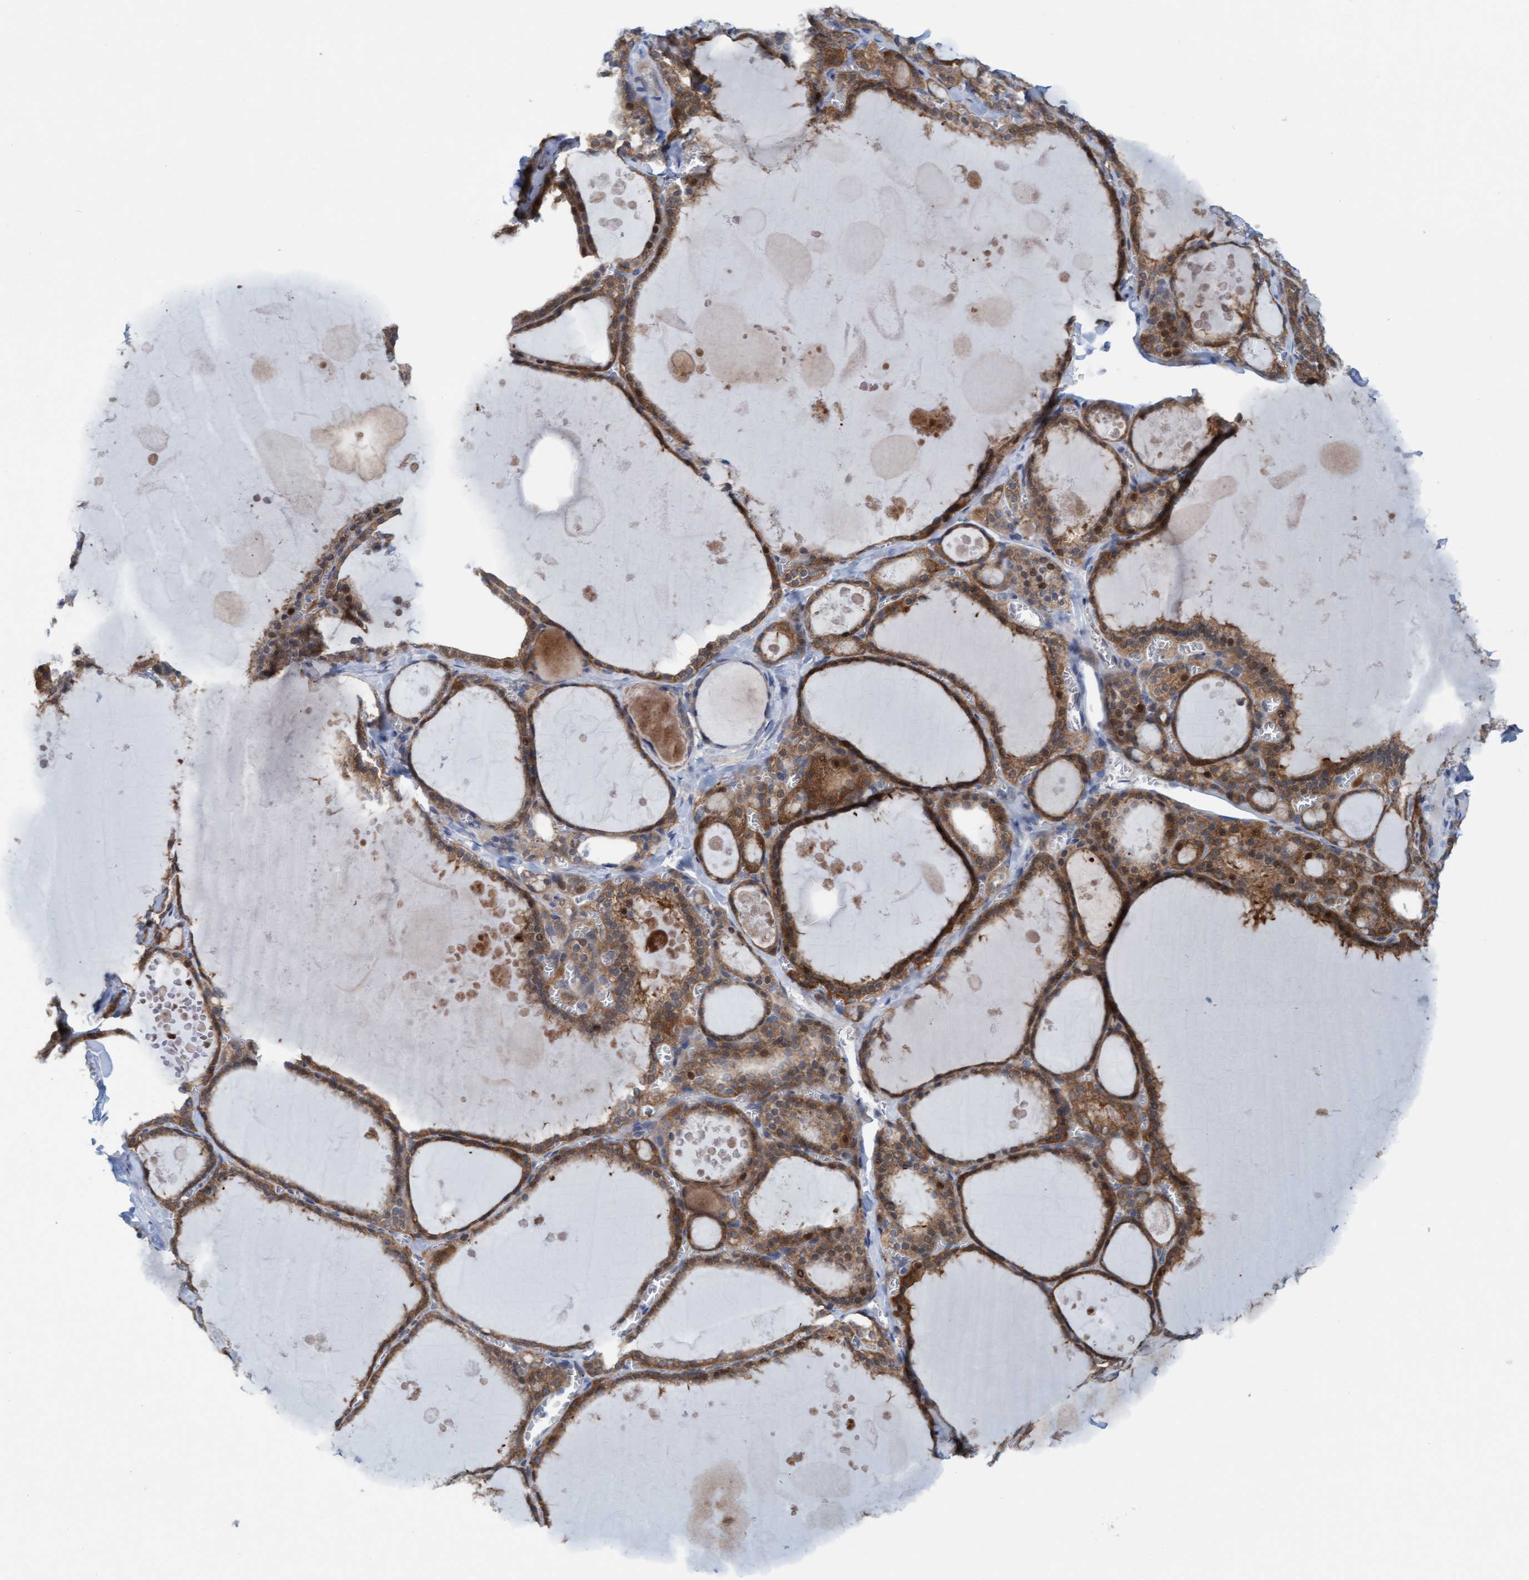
{"staining": {"intensity": "moderate", "quantity": ">75%", "location": "cytoplasmic/membranous"}, "tissue": "thyroid gland", "cell_type": "Glandular cells", "image_type": "normal", "snomed": [{"axis": "morphology", "description": "Normal tissue, NOS"}, {"axis": "topography", "description": "Thyroid gland"}], "caption": "IHC of normal thyroid gland exhibits medium levels of moderate cytoplasmic/membranous positivity in approximately >75% of glandular cells. (Stains: DAB (3,3'-diaminobenzidine) in brown, nuclei in blue, Microscopy: brightfield microscopy at high magnification).", "gene": "KLHL25", "patient": {"sex": "male", "age": 56}}